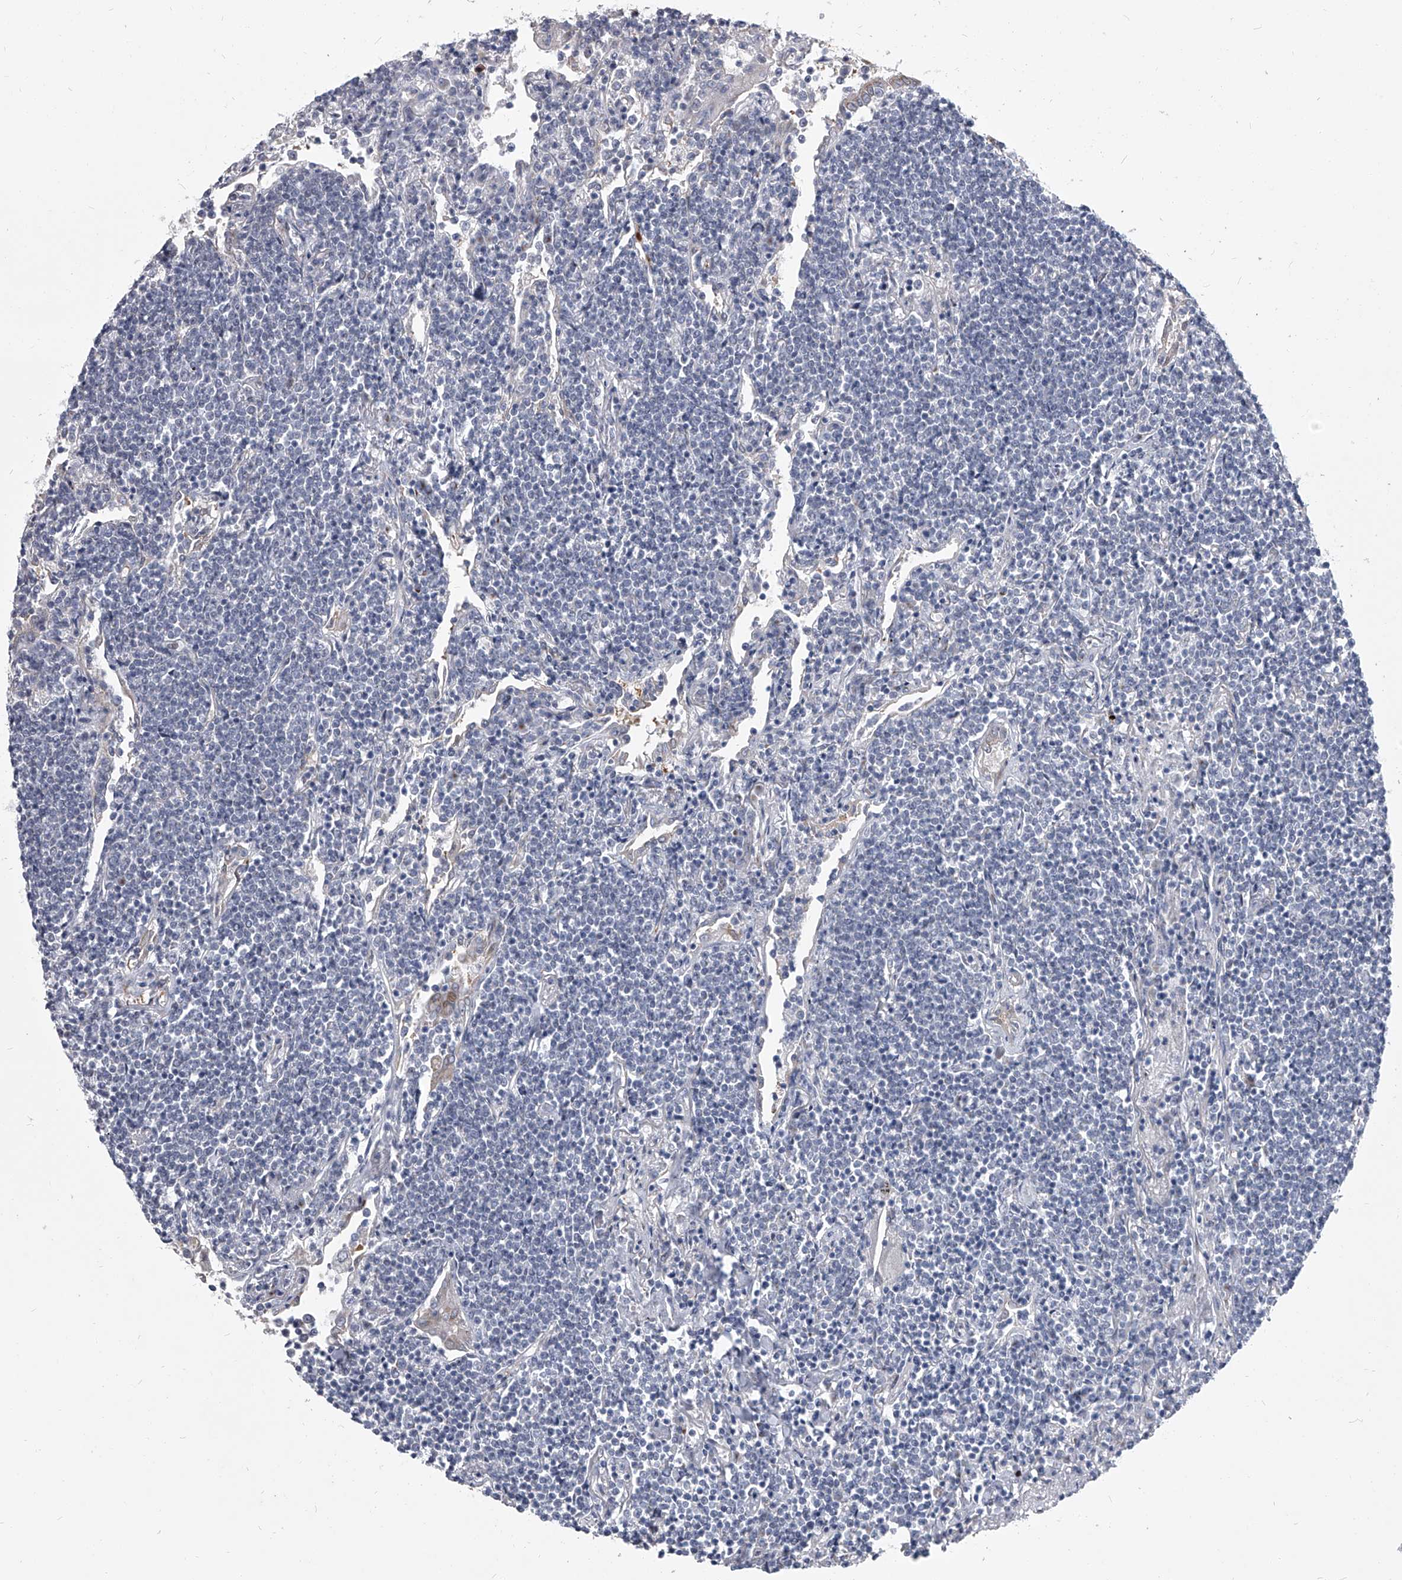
{"staining": {"intensity": "negative", "quantity": "none", "location": "none"}, "tissue": "lymphoma", "cell_type": "Tumor cells", "image_type": "cancer", "snomed": [{"axis": "morphology", "description": "Malignant lymphoma, non-Hodgkin's type, Low grade"}, {"axis": "topography", "description": "Lung"}], "caption": "Immunohistochemistry of human lymphoma displays no positivity in tumor cells.", "gene": "EVA1C", "patient": {"sex": "female", "age": 71}}